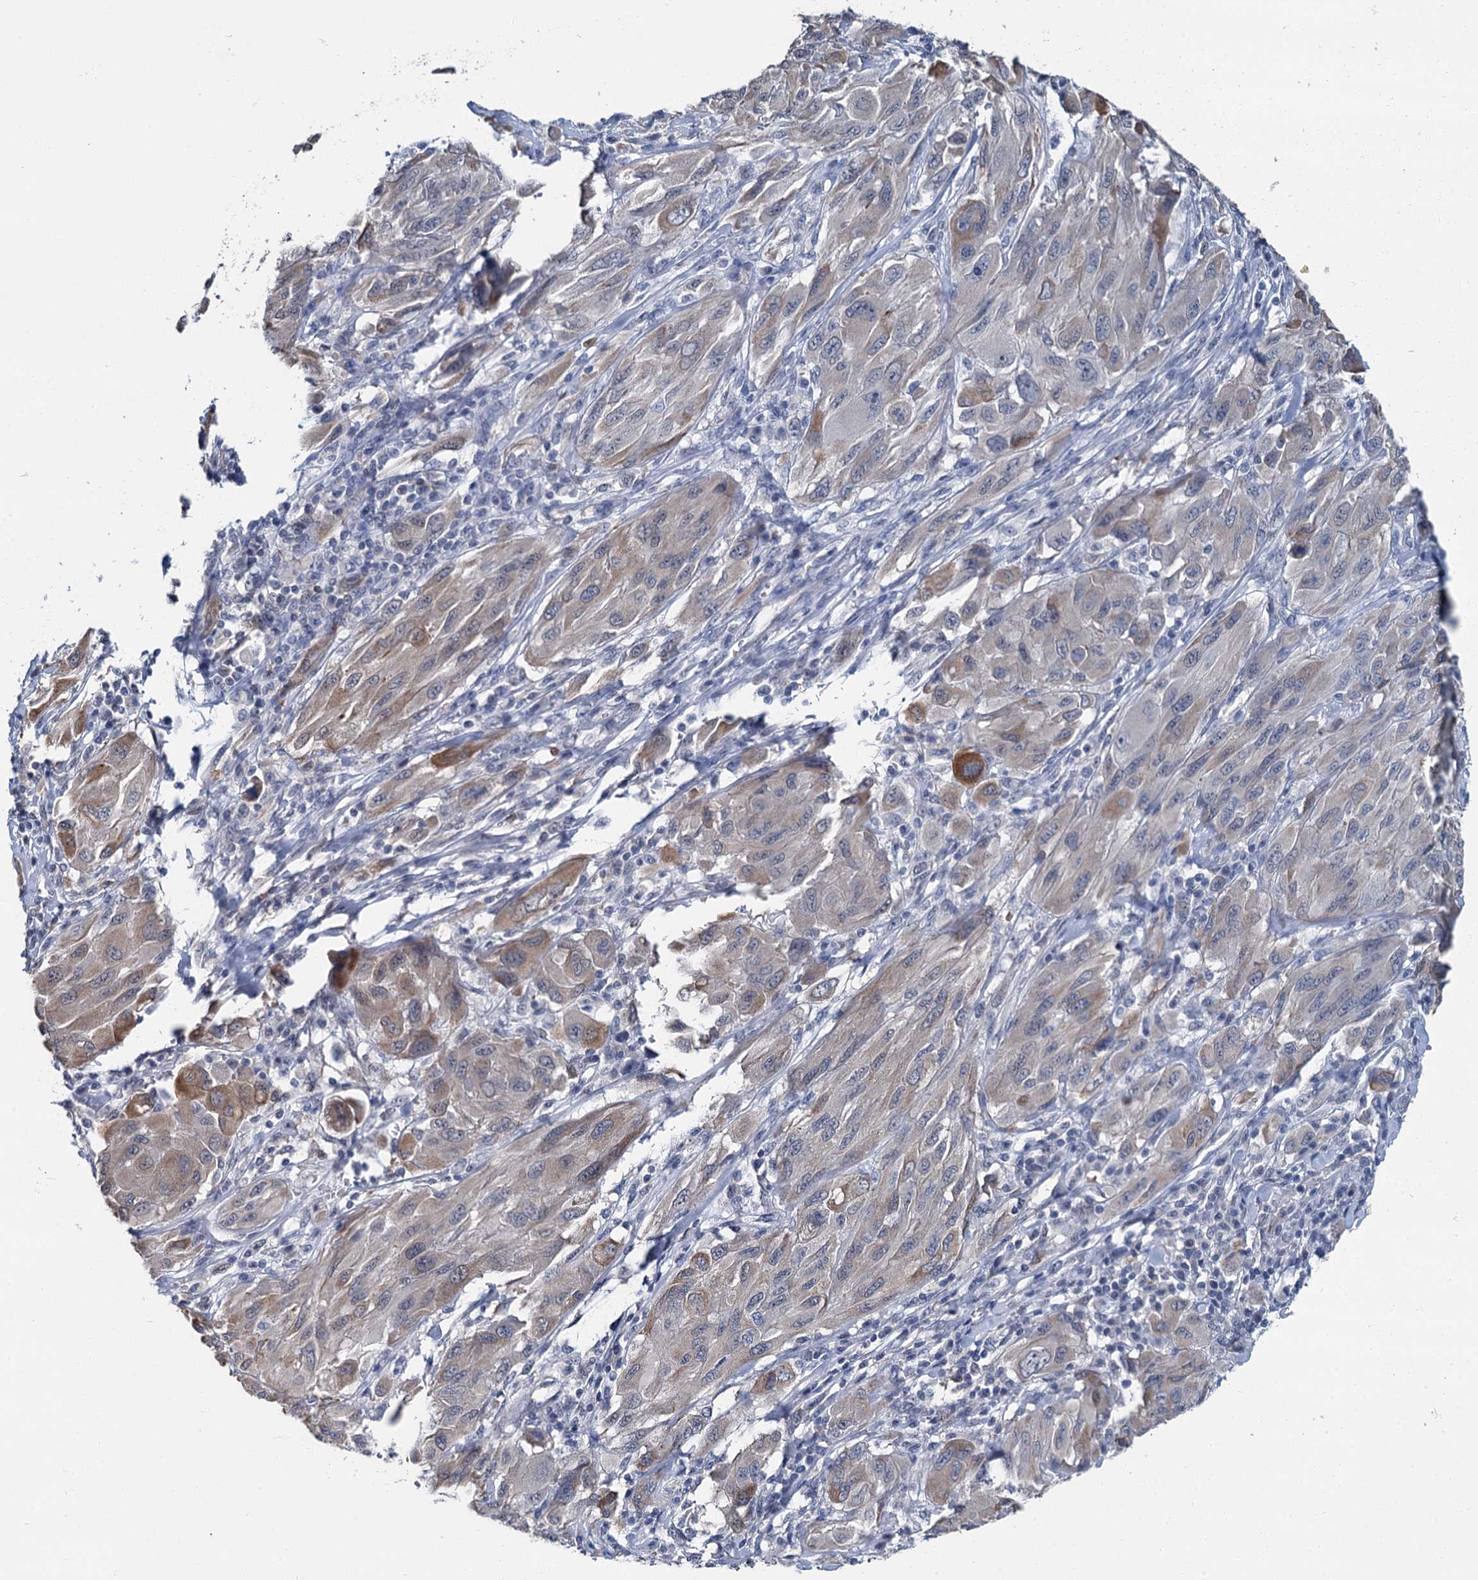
{"staining": {"intensity": "weak", "quantity": "<25%", "location": "cytoplasmic/membranous"}, "tissue": "melanoma", "cell_type": "Tumor cells", "image_type": "cancer", "snomed": [{"axis": "morphology", "description": "Malignant melanoma, NOS"}, {"axis": "topography", "description": "Skin"}], "caption": "There is no significant positivity in tumor cells of melanoma.", "gene": "MIOX", "patient": {"sex": "female", "age": 91}}